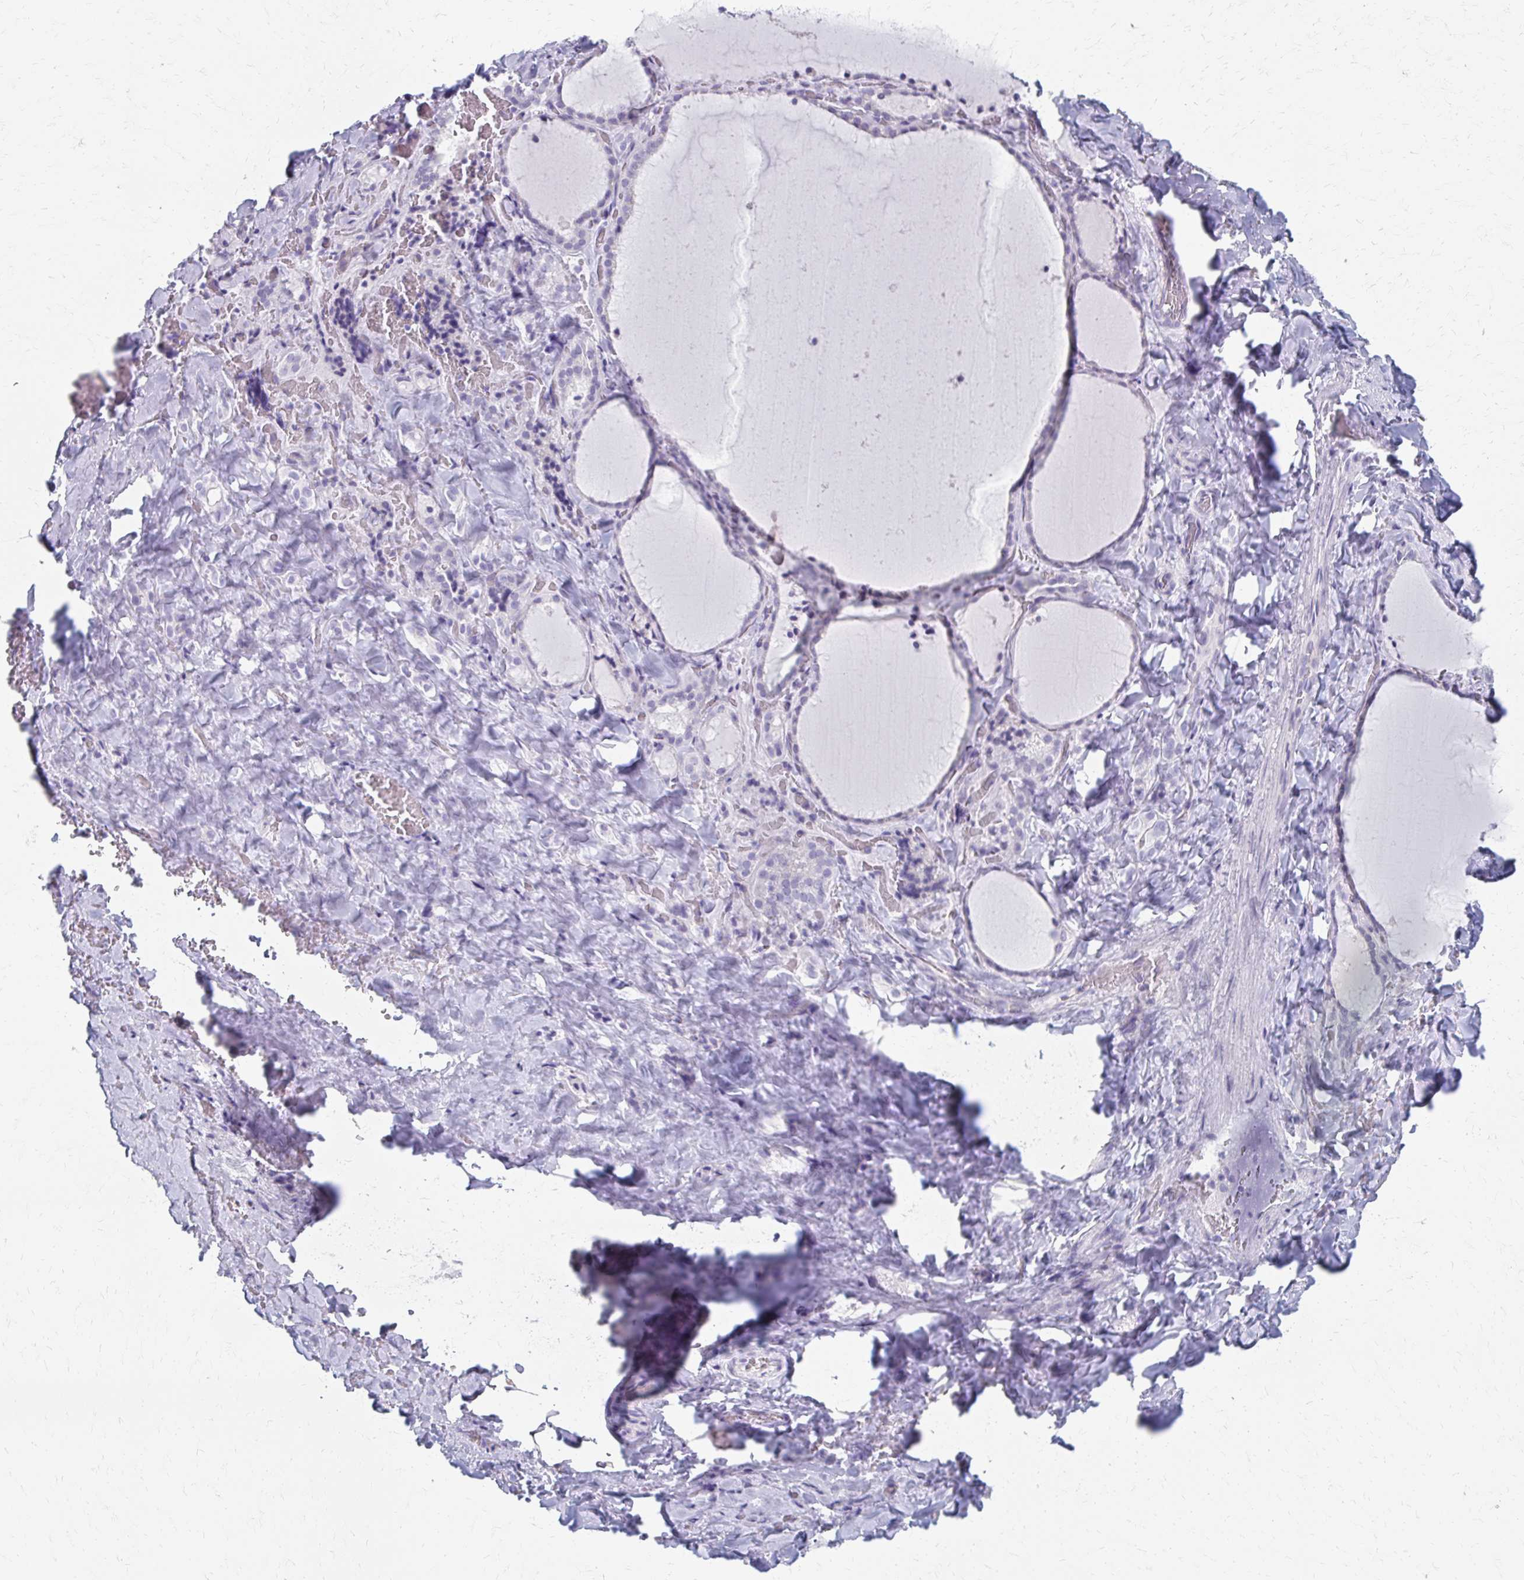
{"staining": {"intensity": "negative", "quantity": "none", "location": "none"}, "tissue": "thyroid gland", "cell_type": "Glandular cells", "image_type": "normal", "snomed": [{"axis": "morphology", "description": "Normal tissue, NOS"}, {"axis": "topography", "description": "Thyroid gland"}], "caption": "The histopathology image reveals no significant expression in glandular cells of thyroid gland.", "gene": "CYB5A", "patient": {"sex": "female", "age": 22}}